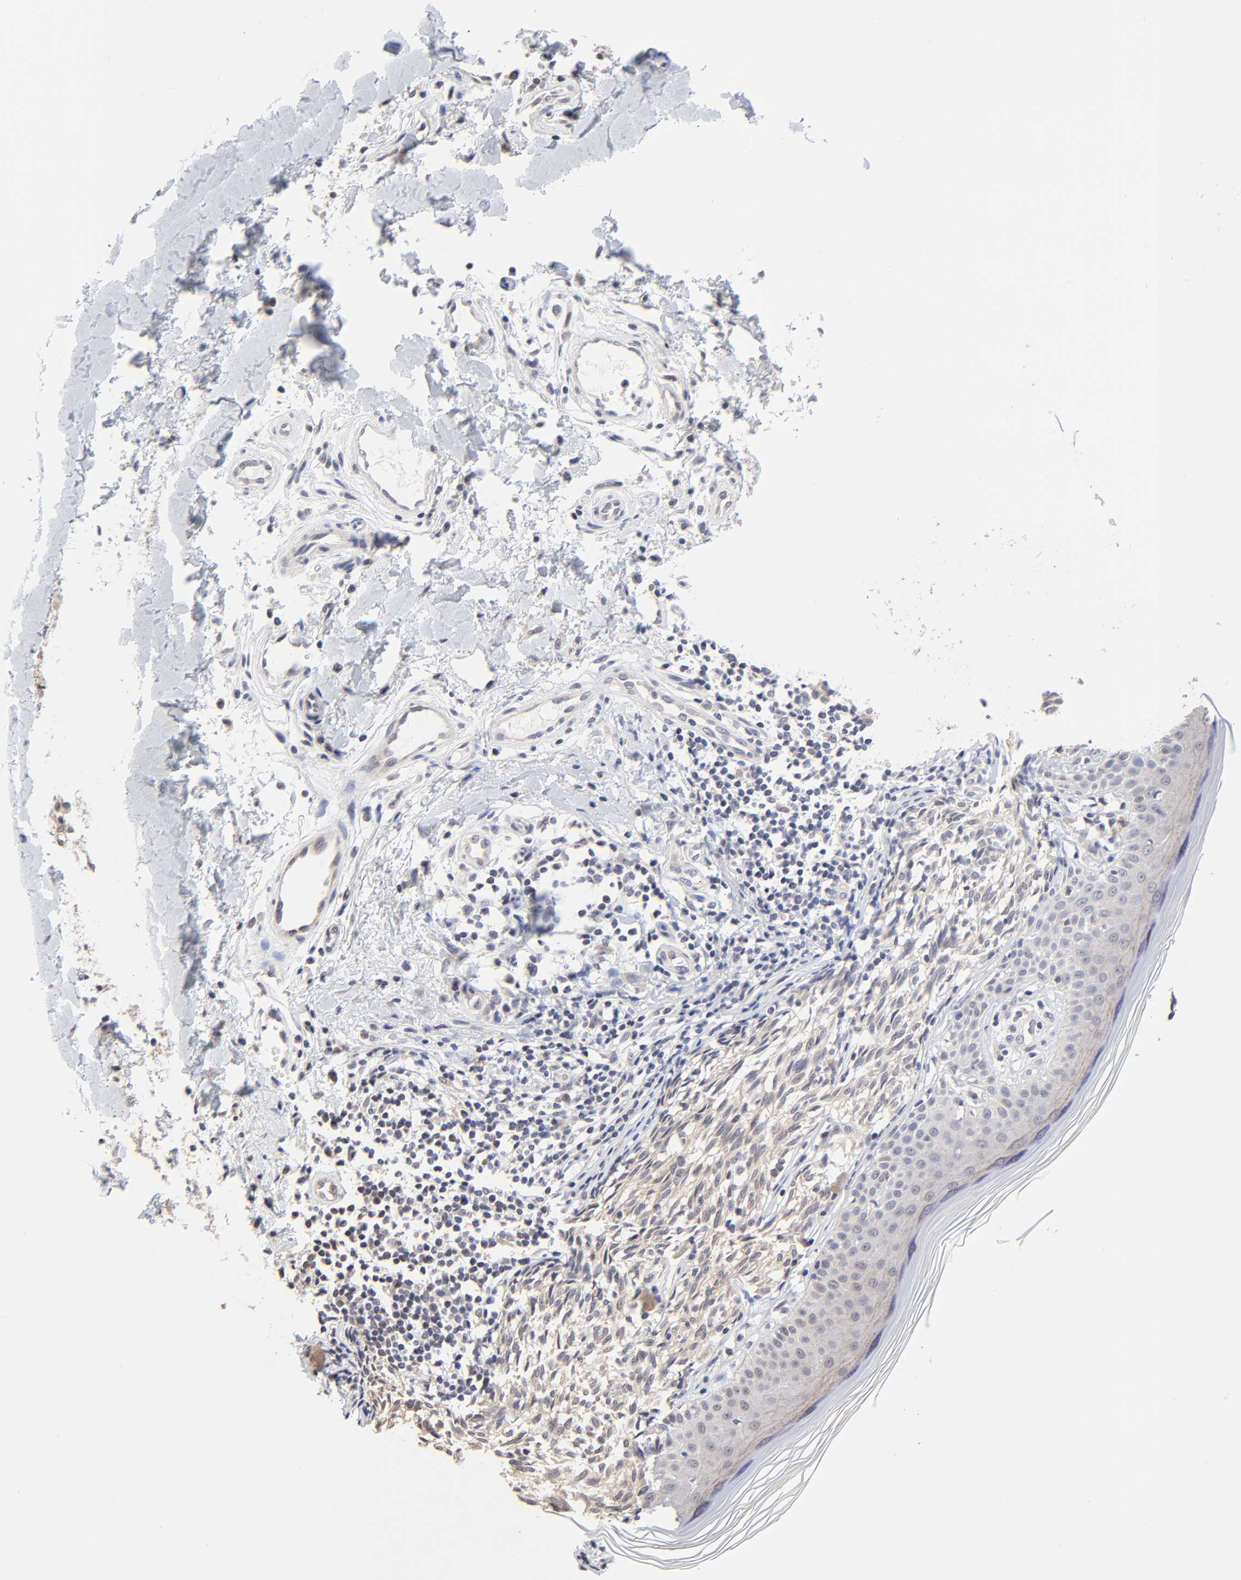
{"staining": {"intensity": "weak", "quantity": ">75%", "location": "cytoplasmic/membranous"}, "tissue": "melanoma", "cell_type": "Tumor cells", "image_type": "cancer", "snomed": [{"axis": "morphology", "description": "Malignant melanoma, NOS"}, {"axis": "topography", "description": "Skin"}], "caption": "Immunohistochemistry staining of malignant melanoma, which shows low levels of weak cytoplasmic/membranous positivity in about >75% of tumor cells indicating weak cytoplasmic/membranous protein staining. The staining was performed using DAB (3,3'-diaminobenzidine) (brown) for protein detection and nuclei were counterstained in hematoxylin (blue).", "gene": "FBXO8", "patient": {"sex": "male", "age": 67}}